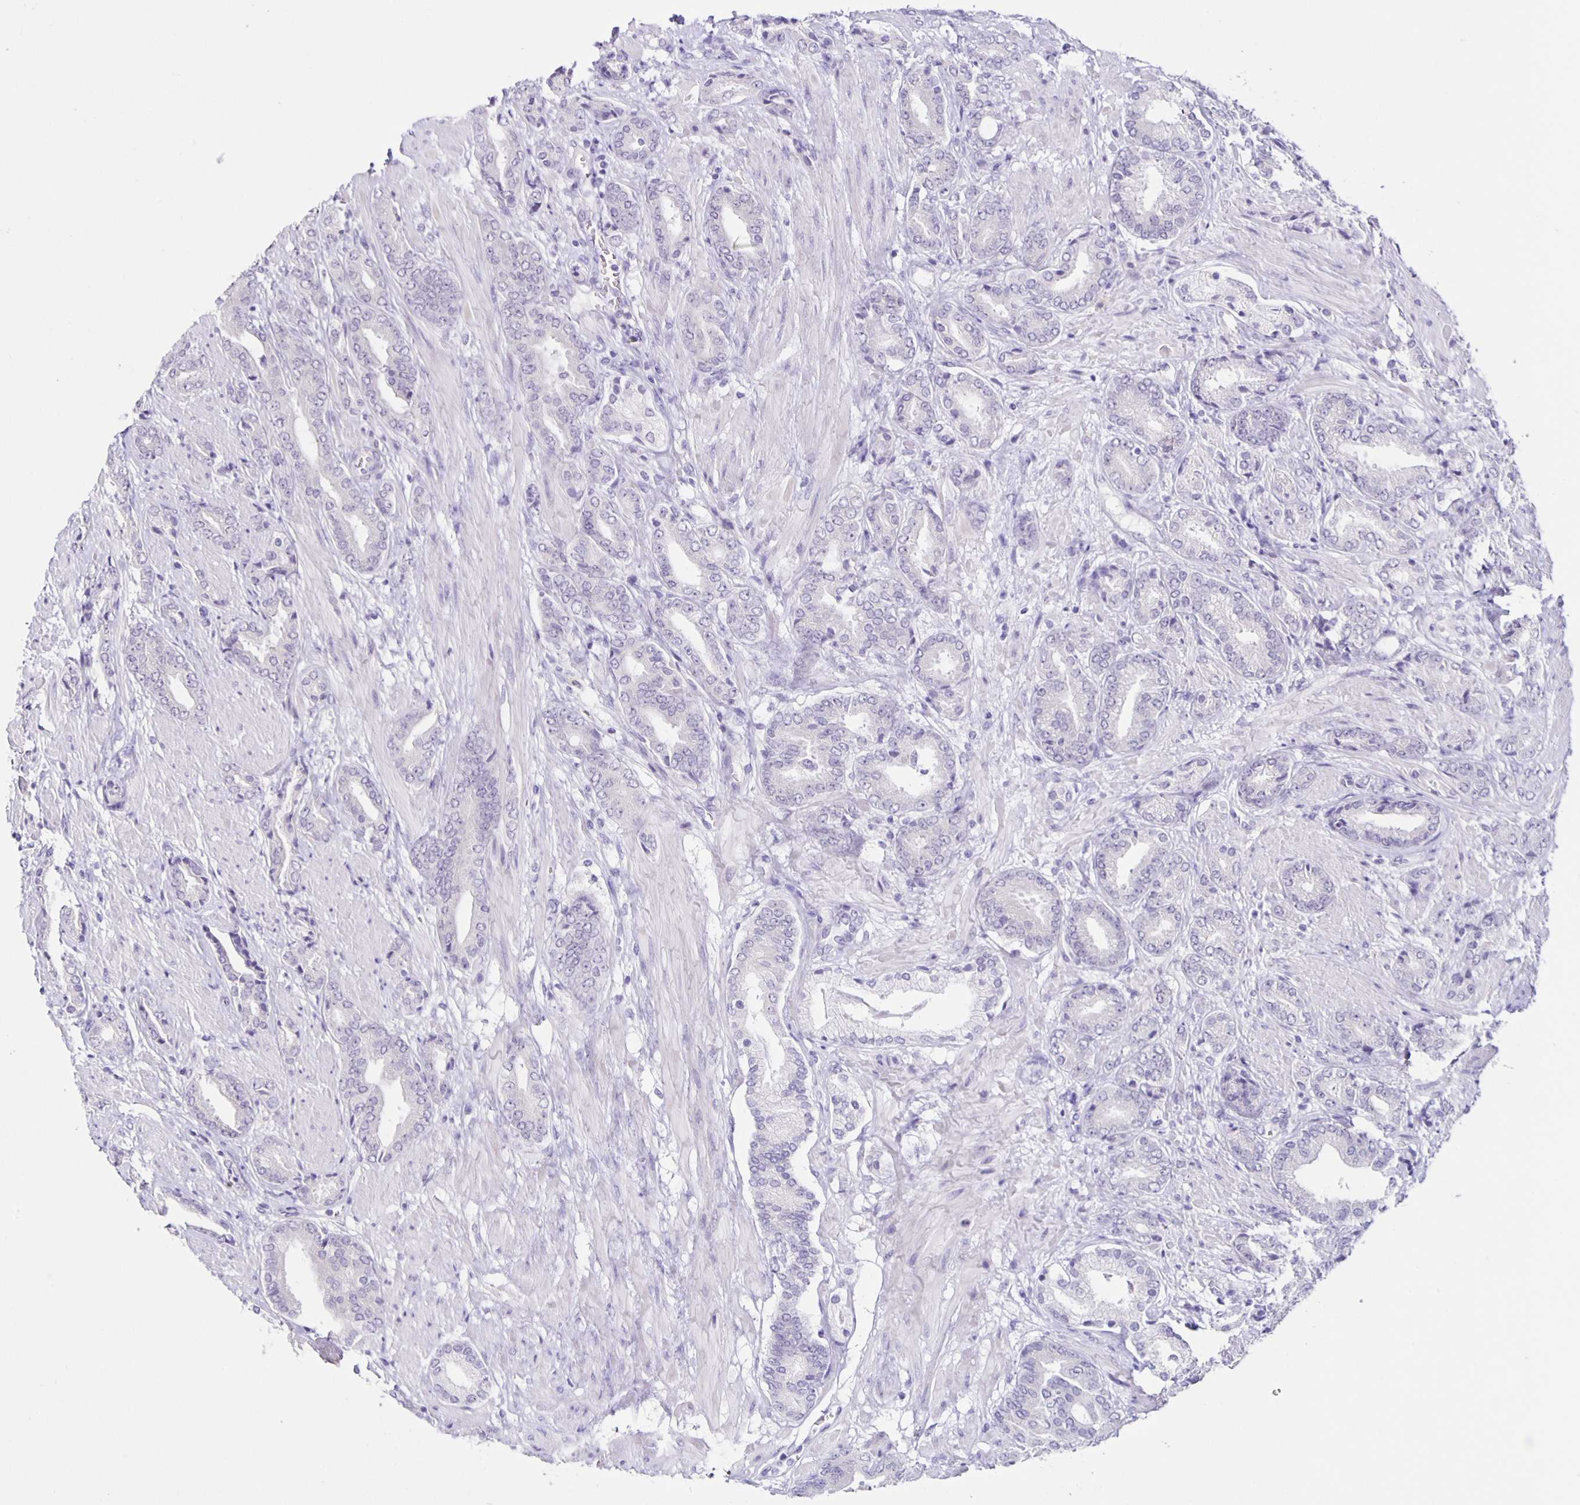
{"staining": {"intensity": "negative", "quantity": "none", "location": "none"}, "tissue": "prostate cancer", "cell_type": "Tumor cells", "image_type": "cancer", "snomed": [{"axis": "morphology", "description": "Adenocarcinoma, High grade"}, {"axis": "topography", "description": "Prostate"}], "caption": "Prostate cancer was stained to show a protein in brown. There is no significant expression in tumor cells.", "gene": "SLC12A3", "patient": {"sex": "male", "age": 56}}